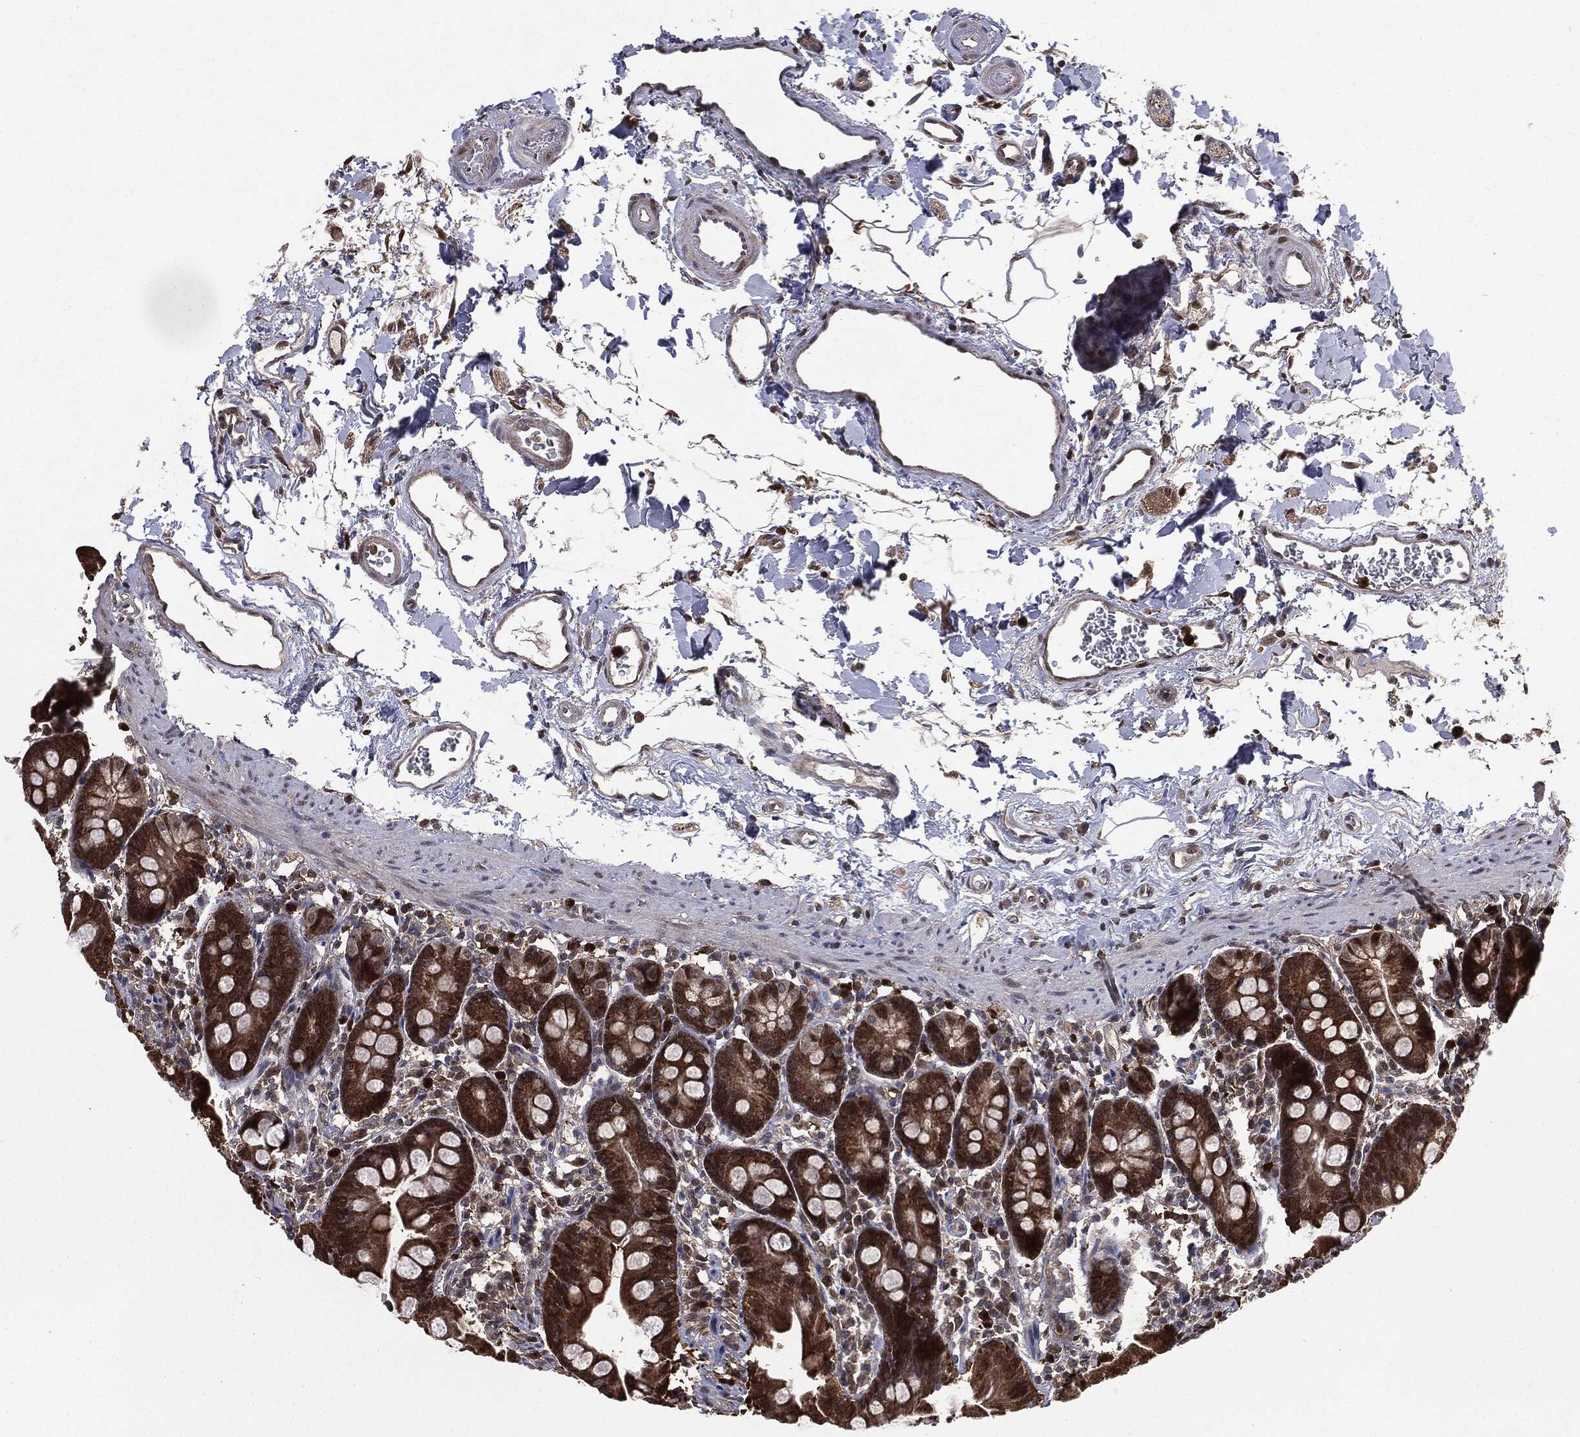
{"staining": {"intensity": "strong", "quantity": ">75%", "location": "cytoplasmic/membranous"}, "tissue": "small intestine", "cell_type": "Glandular cells", "image_type": "normal", "snomed": [{"axis": "morphology", "description": "Normal tissue, NOS"}, {"axis": "topography", "description": "Small intestine"}], "caption": "This histopathology image displays IHC staining of benign human small intestine, with high strong cytoplasmic/membranous staining in about >75% of glandular cells.", "gene": "GPI", "patient": {"sex": "female", "age": 44}}